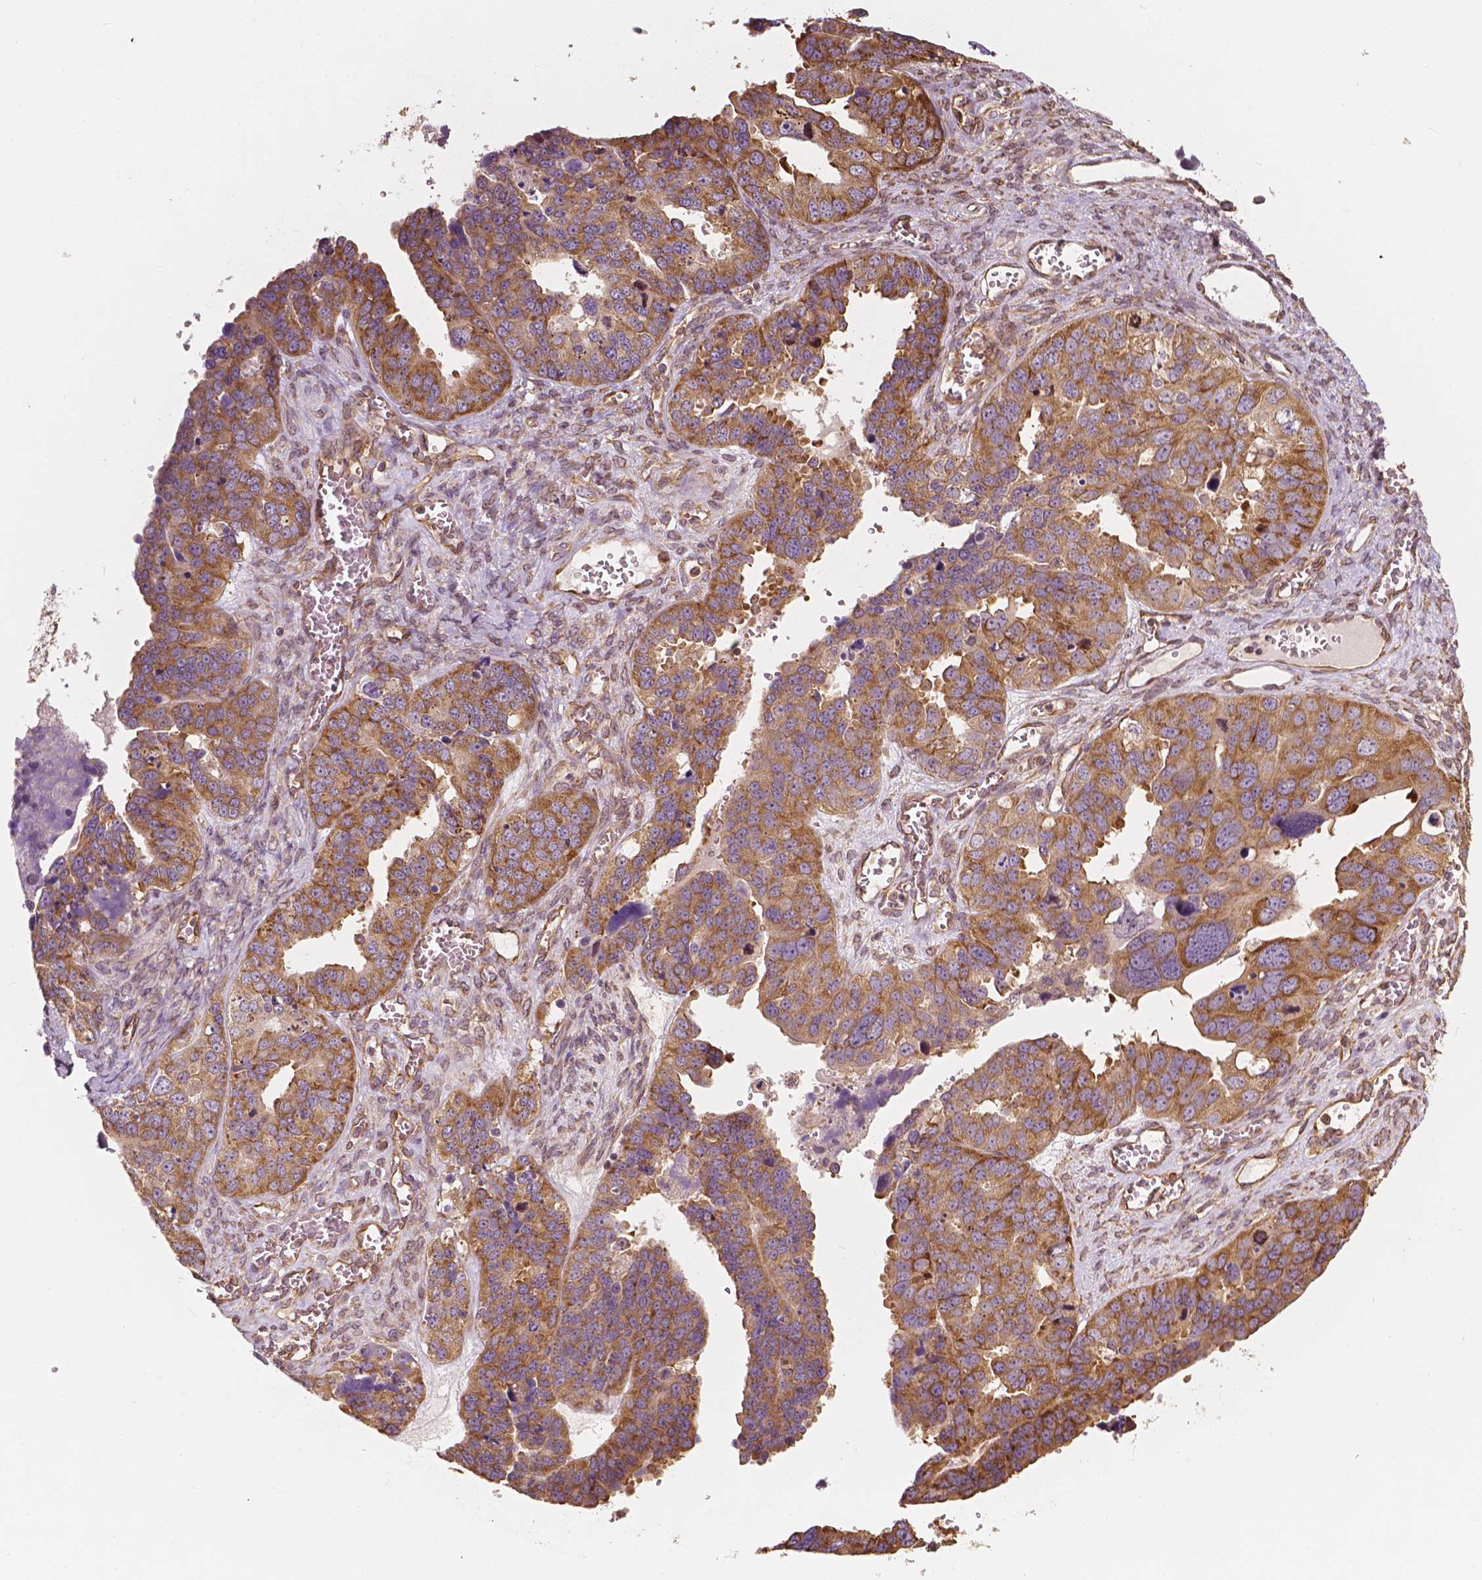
{"staining": {"intensity": "moderate", "quantity": ">75%", "location": "cytoplasmic/membranous"}, "tissue": "ovarian cancer", "cell_type": "Tumor cells", "image_type": "cancer", "snomed": [{"axis": "morphology", "description": "Cystadenocarcinoma, serous, NOS"}, {"axis": "topography", "description": "Ovary"}], "caption": "Immunohistochemistry (IHC) micrograph of human ovarian cancer (serous cystadenocarcinoma) stained for a protein (brown), which demonstrates medium levels of moderate cytoplasmic/membranous expression in approximately >75% of tumor cells.", "gene": "G3BP1", "patient": {"sex": "female", "age": 76}}